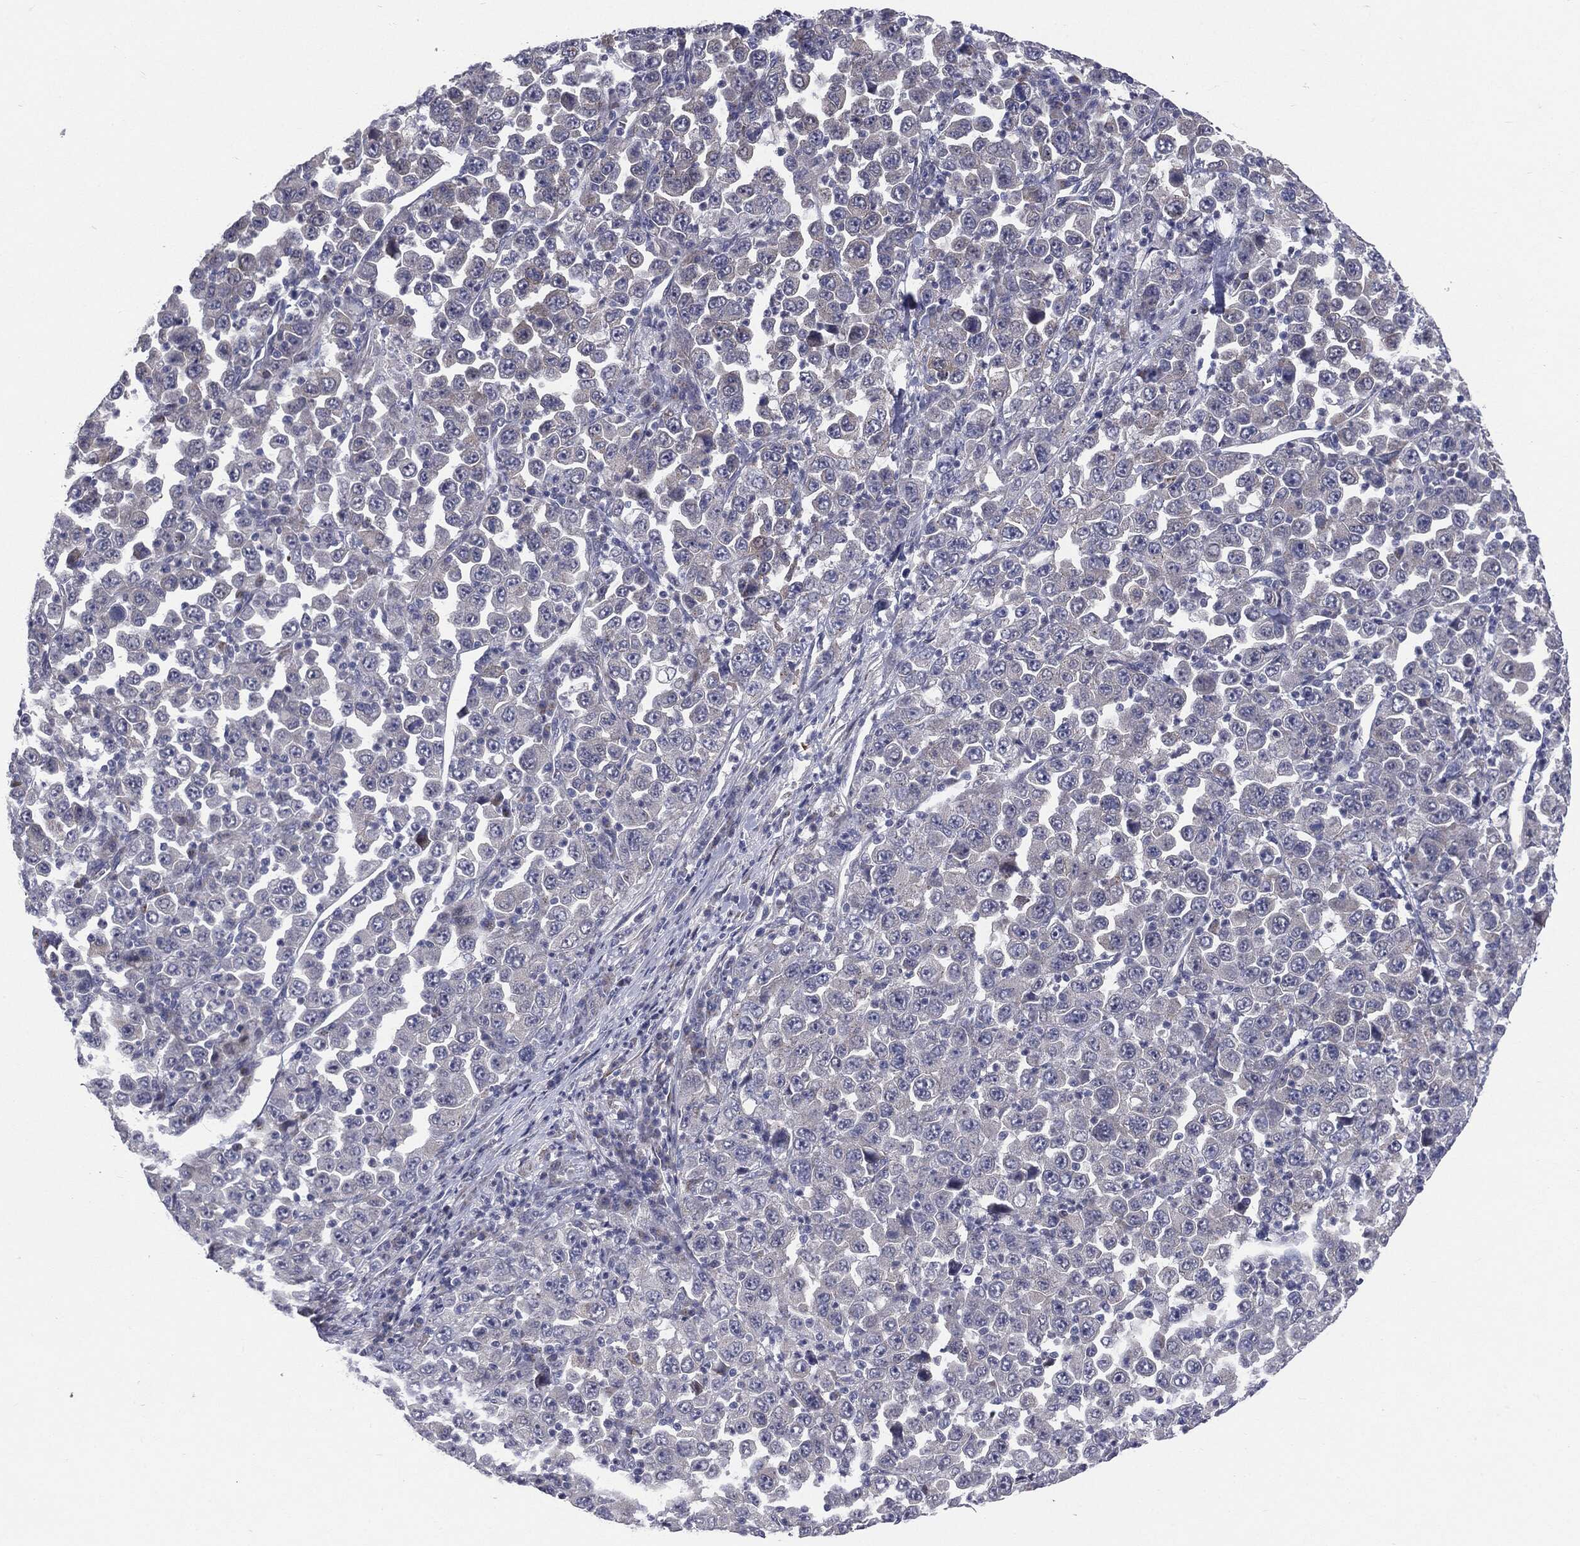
{"staining": {"intensity": "negative", "quantity": "none", "location": "none"}, "tissue": "stomach cancer", "cell_type": "Tumor cells", "image_type": "cancer", "snomed": [{"axis": "morphology", "description": "Normal tissue, NOS"}, {"axis": "morphology", "description": "Adenocarcinoma, NOS"}, {"axis": "topography", "description": "Stomach, upper"}, {"axis": "topography", "description": "Stomach"}], "caption": "Immunohistochemistry histopathology image of neoplastic tissue: stomach adenocarcinoma stained with DAB (3,3'-diaminobenzidine) reveals no significant protein staining in tumor cells. (IHC, brightfield microscopy, high magnification).", "gene": "KRT5", "patient": {"sex": "male", "age": 59}}